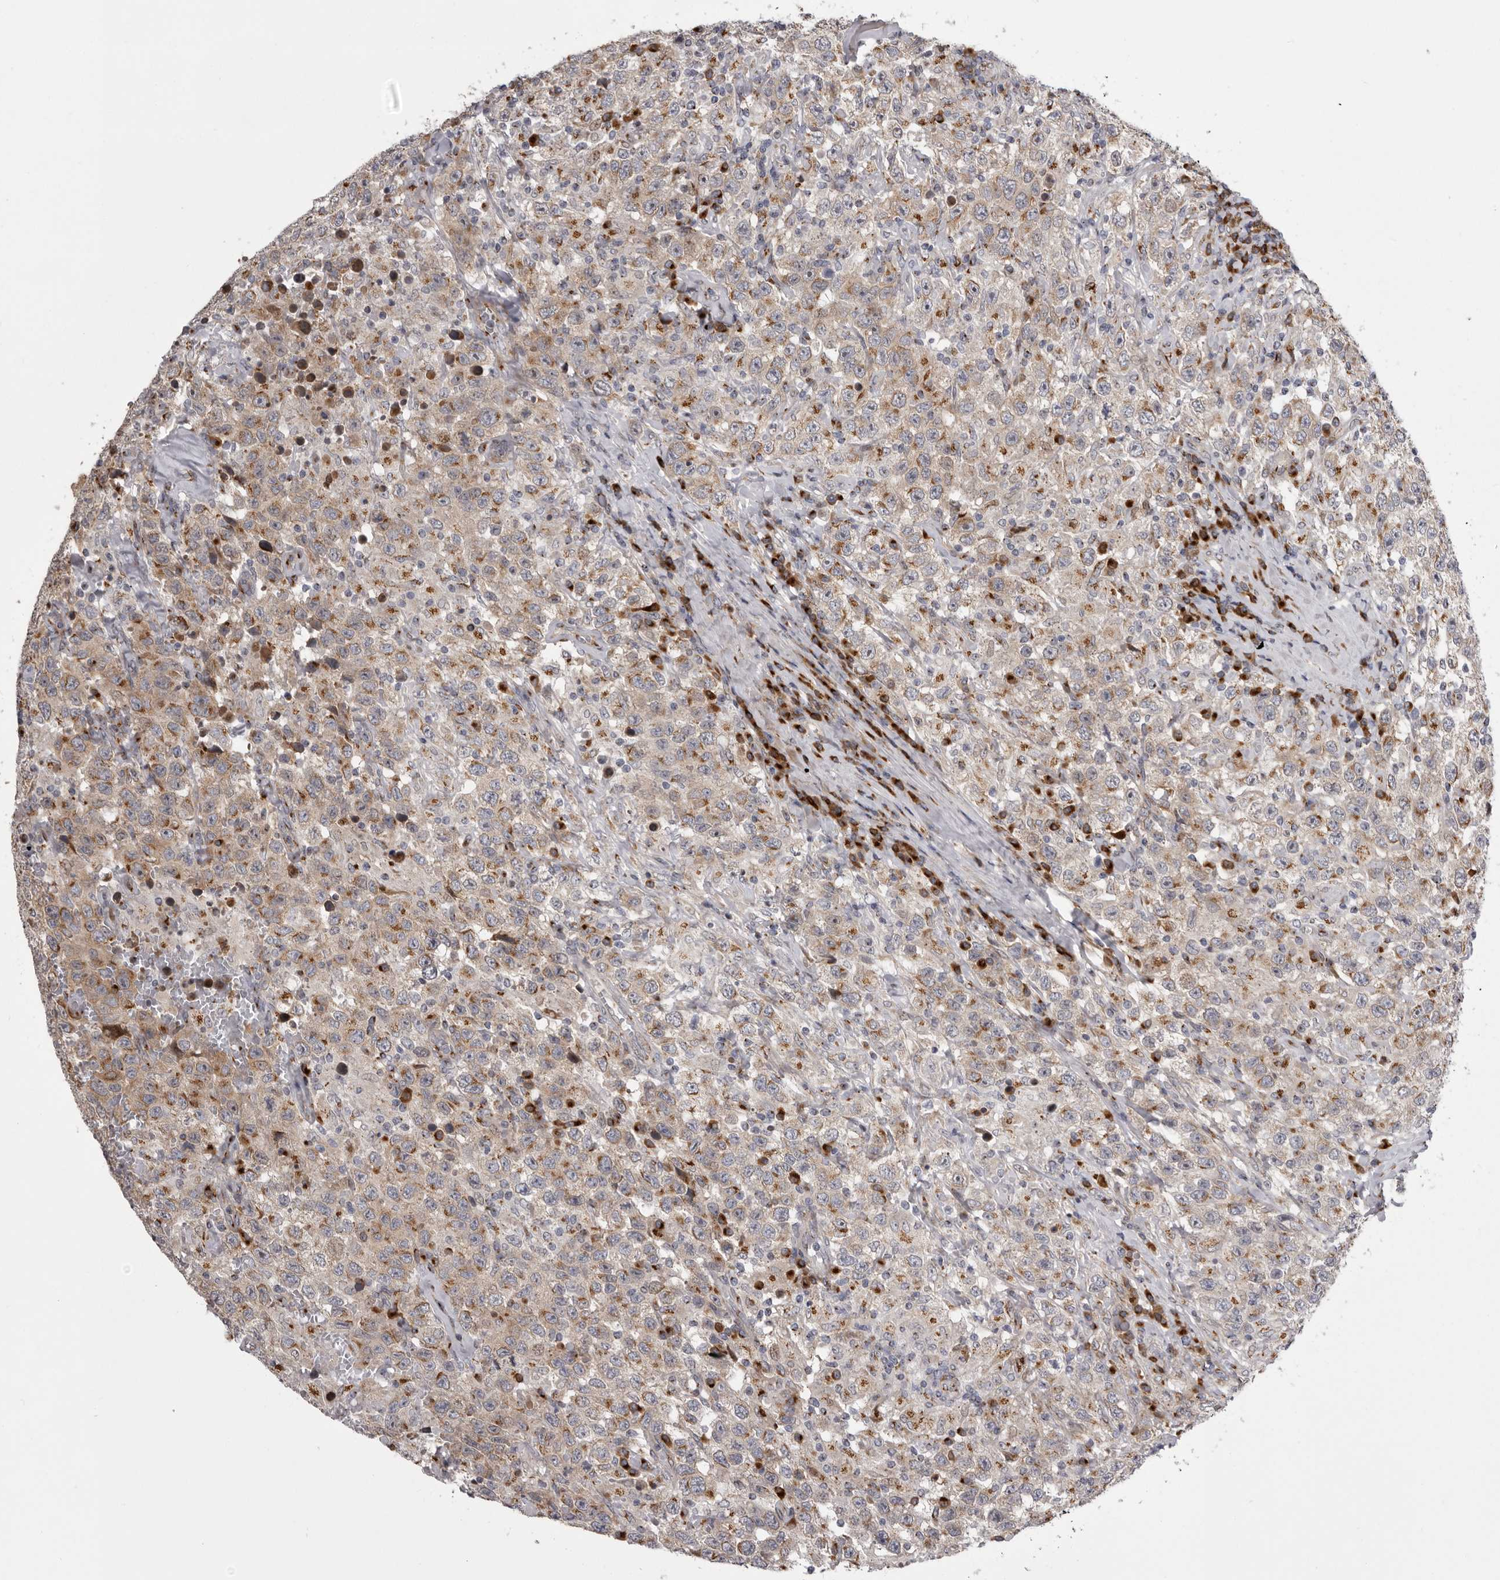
{"staining": {"intensity": "moderate", "quantity": ">75%", "location": "cytoplasmic/membranous"}, "tissue": "testis cancer", "cell_type": "Tumor cells", "image_type": "cancer", "snomed": [{"axis": "morphology", "description": "Seminoma, NOS"}, {"axis": "topography", "description": "Testis"}], "caption": "This is a histology image of immunohistochemistry staining of testis seminoma, which shows moderate staining in the cytoplasmic/membranous of tumor cells.", "gene": "WDR47", "patient": {"sex": "male", "age": 41}}